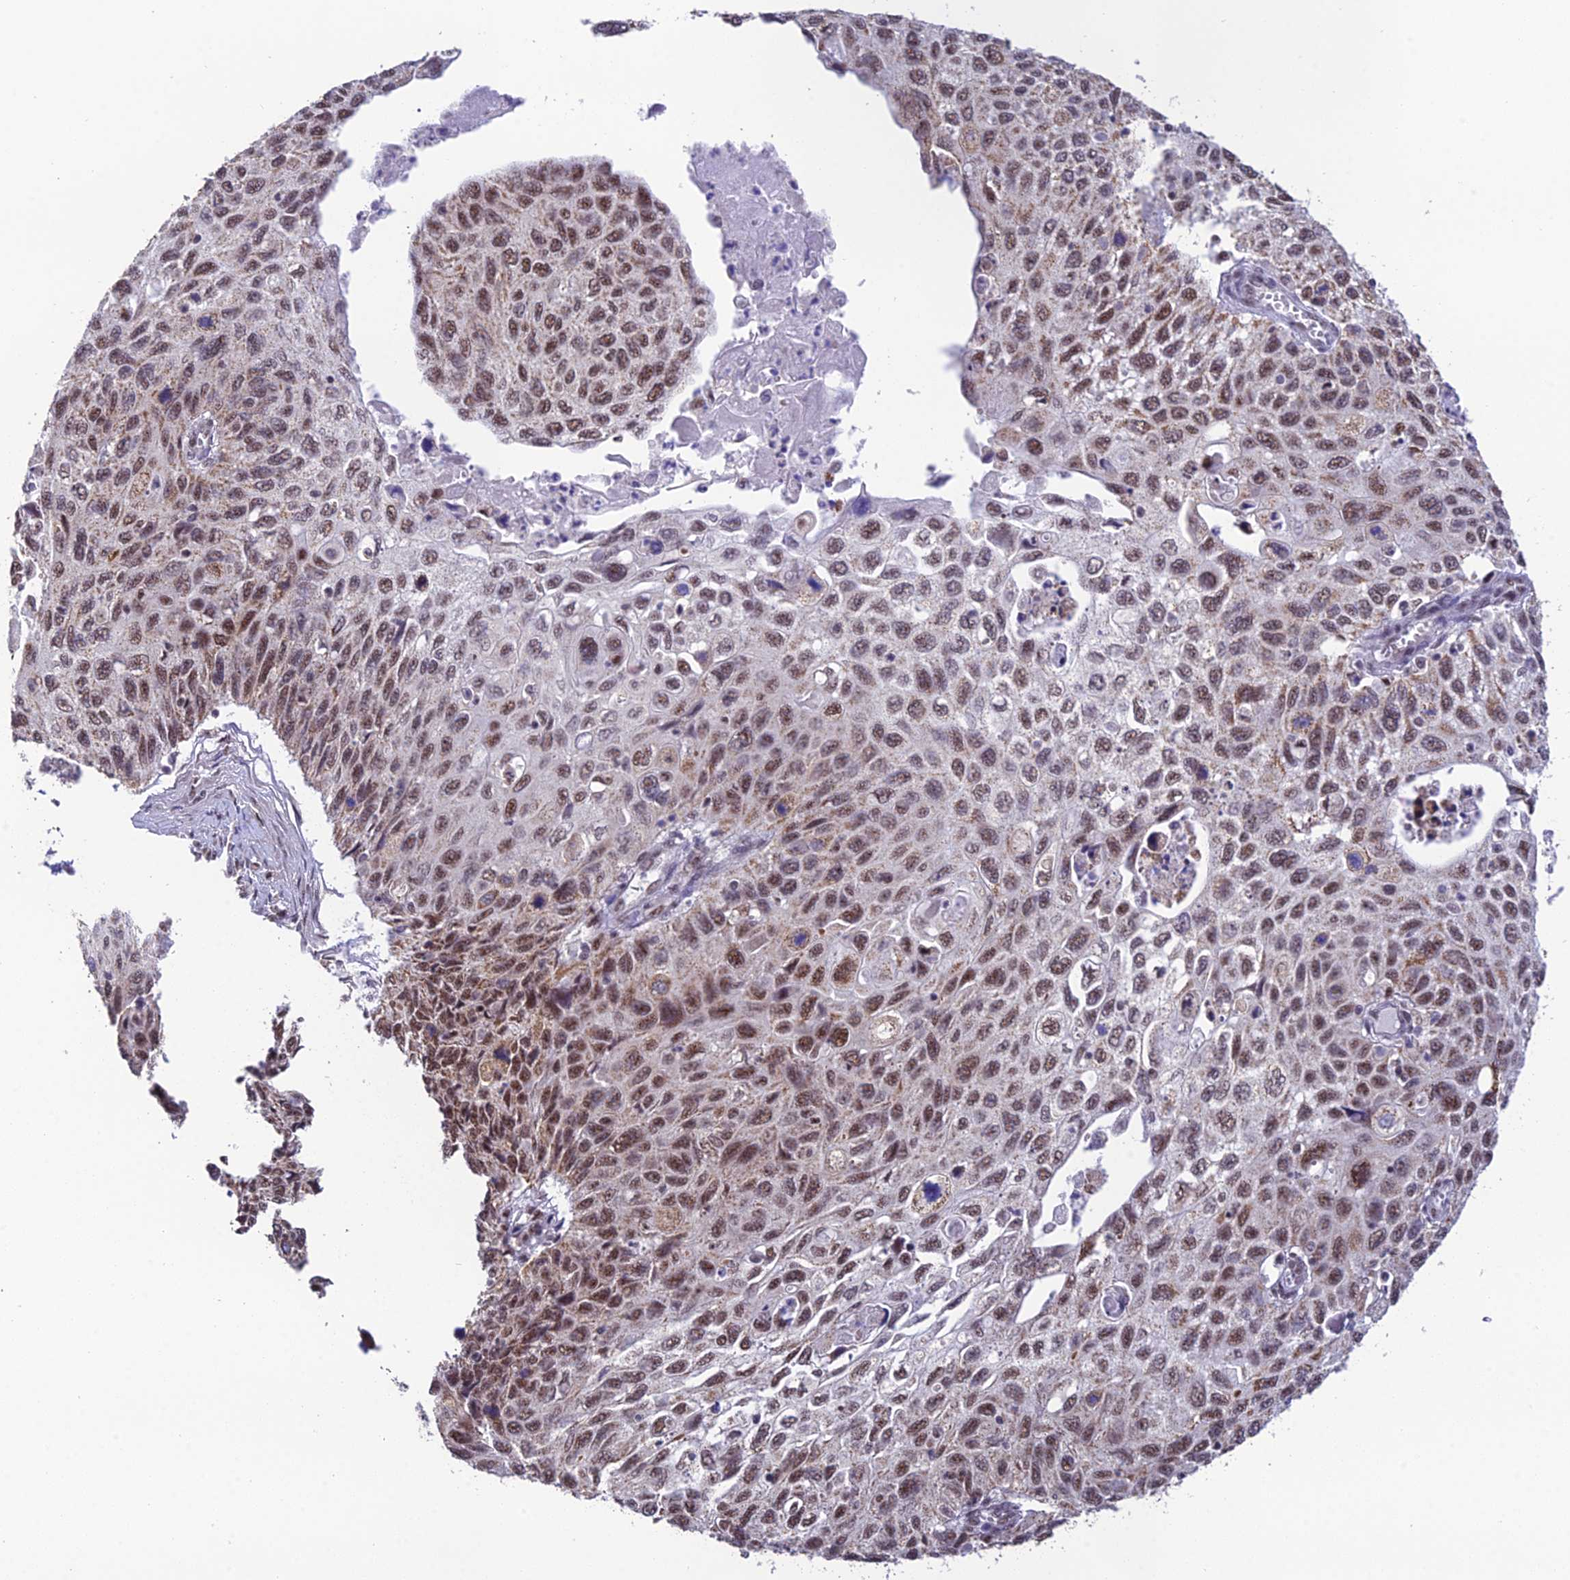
{"staining": {"intensity": "moderate", "quantity": ">75%", "location": "cytoplasmic/membranous,nuclear"}, "tissue": "cervical cancer", "cell_type": "Tumor cells", "image_type": "cancer", "snomed": [{"axis": "morphology", "description": "Squamous cell carcinoma, NOS"}, {"axis": "topography", "description": "Cervix"}], "caption": "Immunohistochemistry image of cervical cancer (squamous cell carcinoma) stained for a protein (brown), which exhibits medium levels of moderate cytoplasmic/membranous and nuclear staining in about >75% of tumor cells.", "gene": "THOC7", "patient": {"sex": "female", "age": 70}}